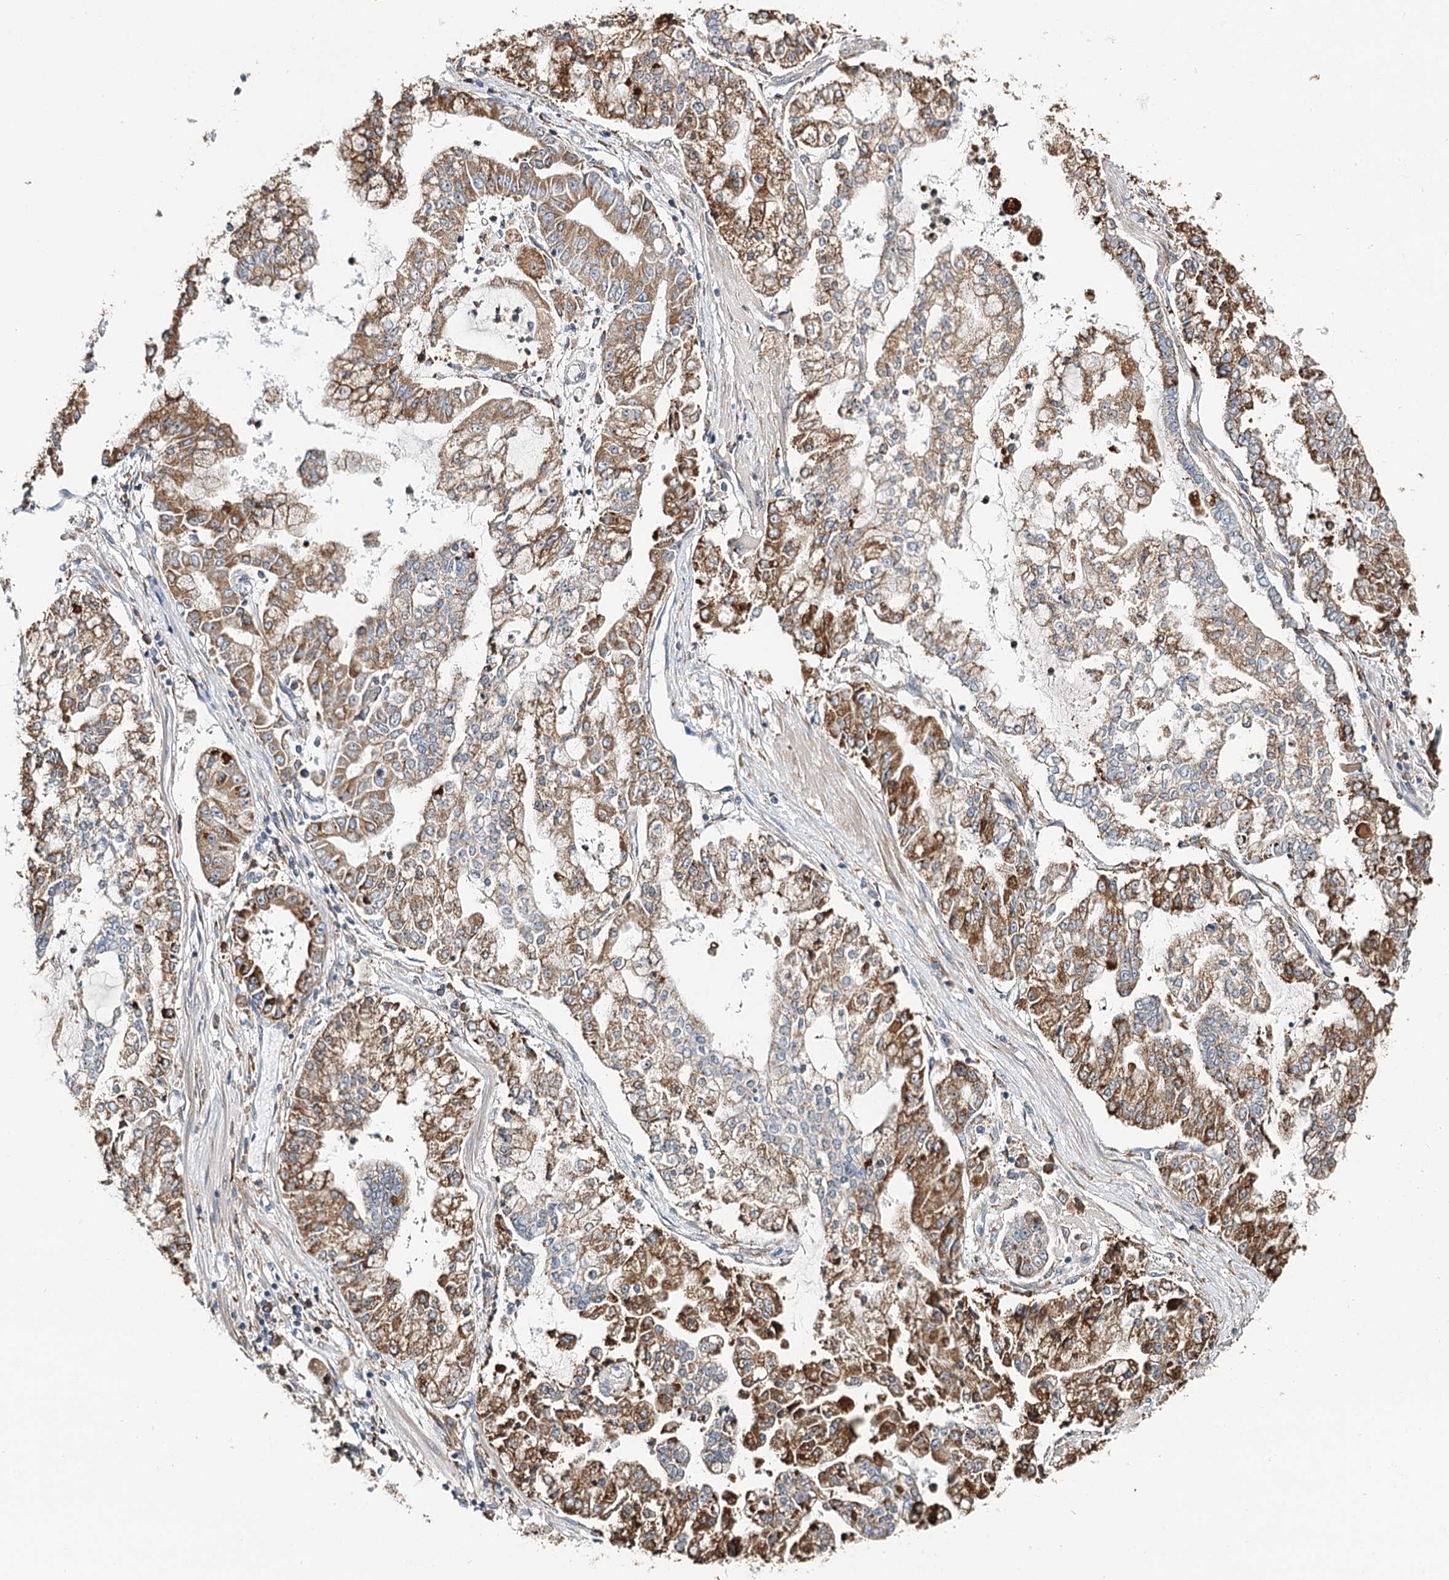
{"staining": {"intensity": "strong", "quantity": ">75%", "location": "cytoplasmic/membranous"}, "tissue": "stomach cancer", "cell_type": "Tumor cells", "image_type": "cancer", "snomed": [{"axis": "morphology", "description": "Adenocarcinoma, NOS"}, {"axis": "topography", "description": "Stomach"}], "caption": "A high amount of strong cytoplasmic/membranous expression is seen in approximately >75% of tumor cells in stomach adenocarcinoma tissue.", "gene": "VEGFA", "patient": {"sex": "male", "age": 76}}